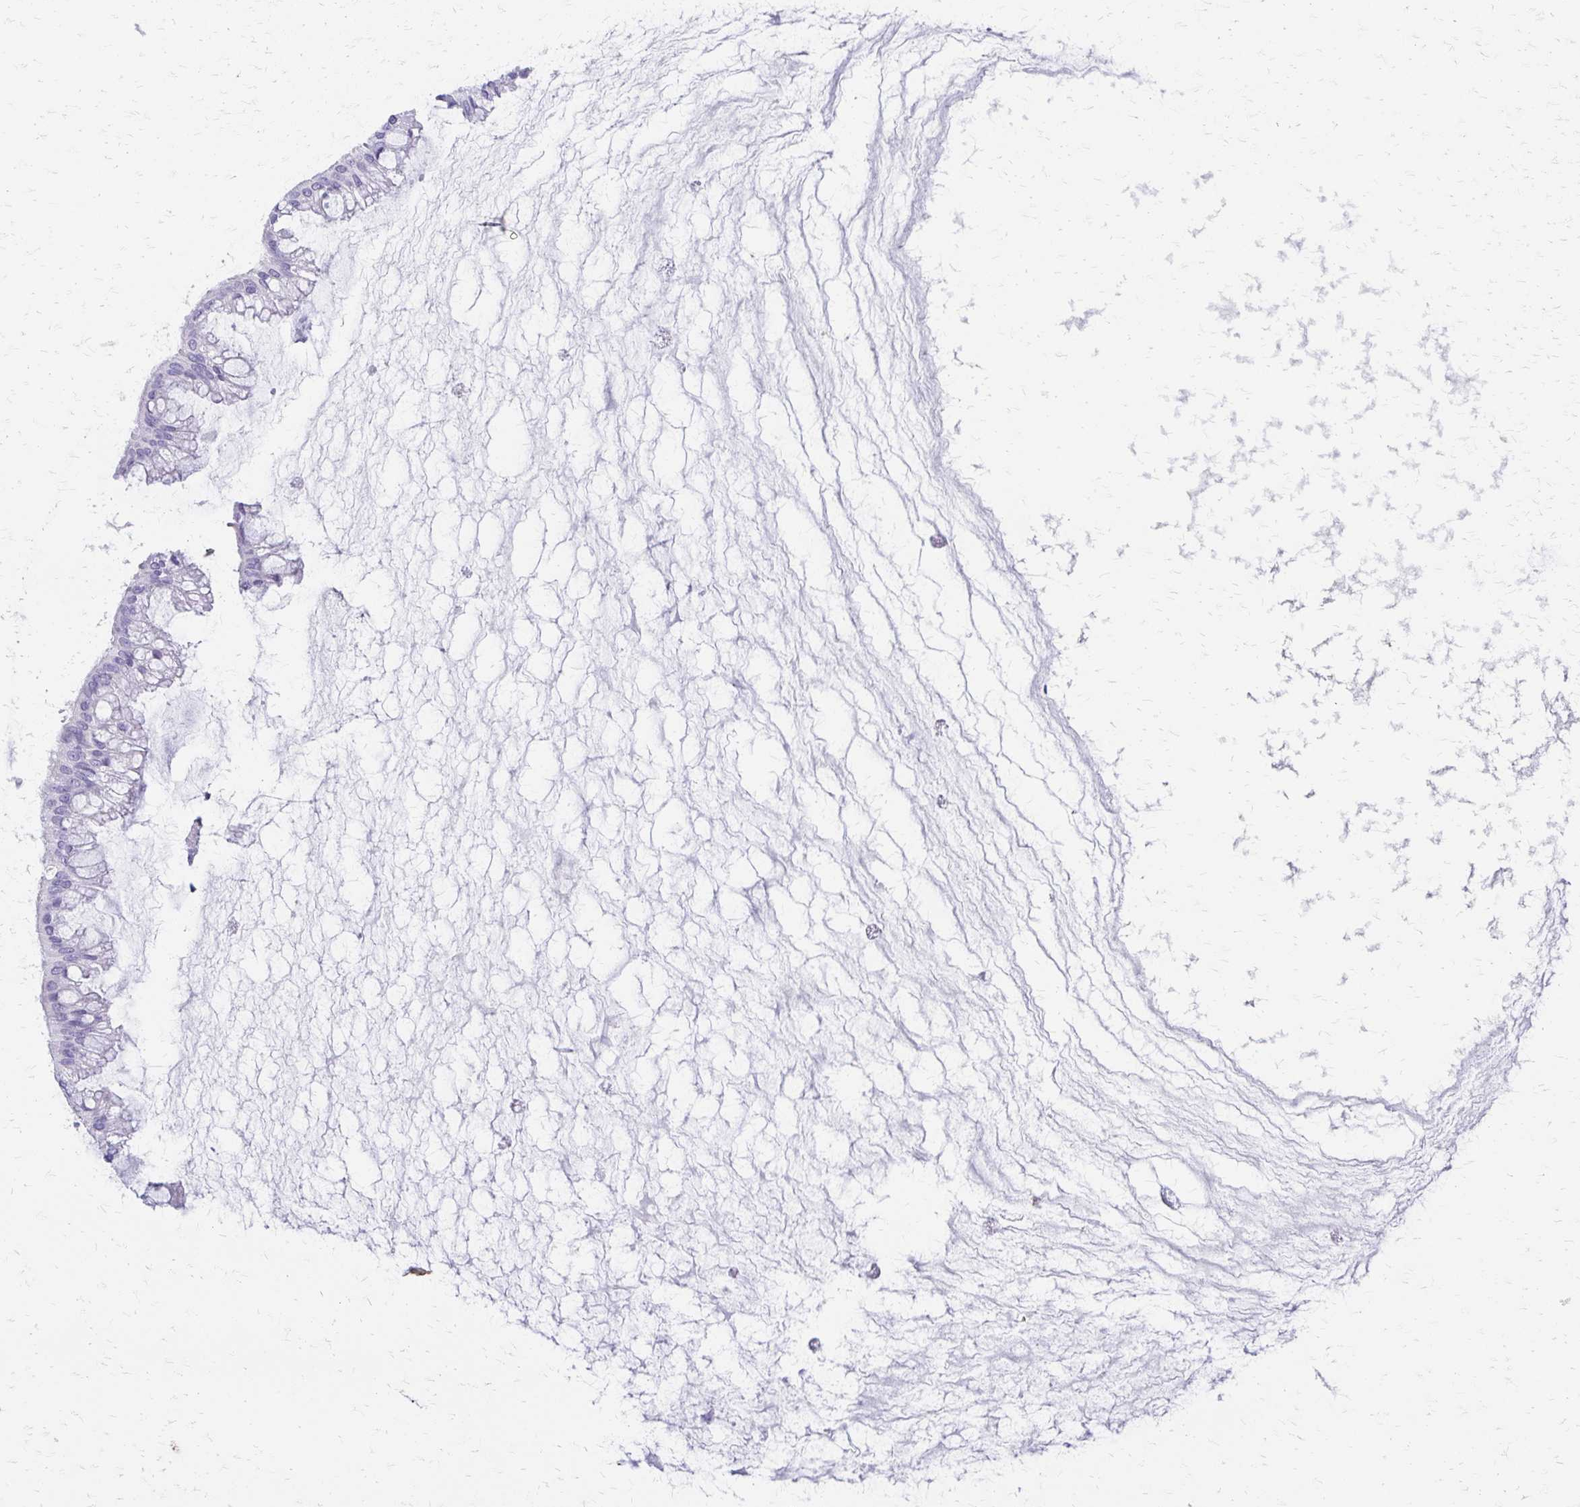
{"staining": {"intensity": "negative", "quantity": "none", "location": "none"}, "tissue": "ovarian cancer", "cell_type": "Tumor cells", "image_type": "cancer", "snomed": [{"axis": "morphology", "description": "Cystadenocarcinoma, mucinous, NOS"}, {"axis": "topography", "description": "Ovary"}], "caption": "IHC image of neoplastic tissue: human ovarian mucinous cystadenocarcinoma stained with DAB (3,3'-diaminobenzidine) reveals no significant protein positivity in tumor cells.", "gene": "ZSCAN5B", "patient": {"sex": "female", "age": 73}}